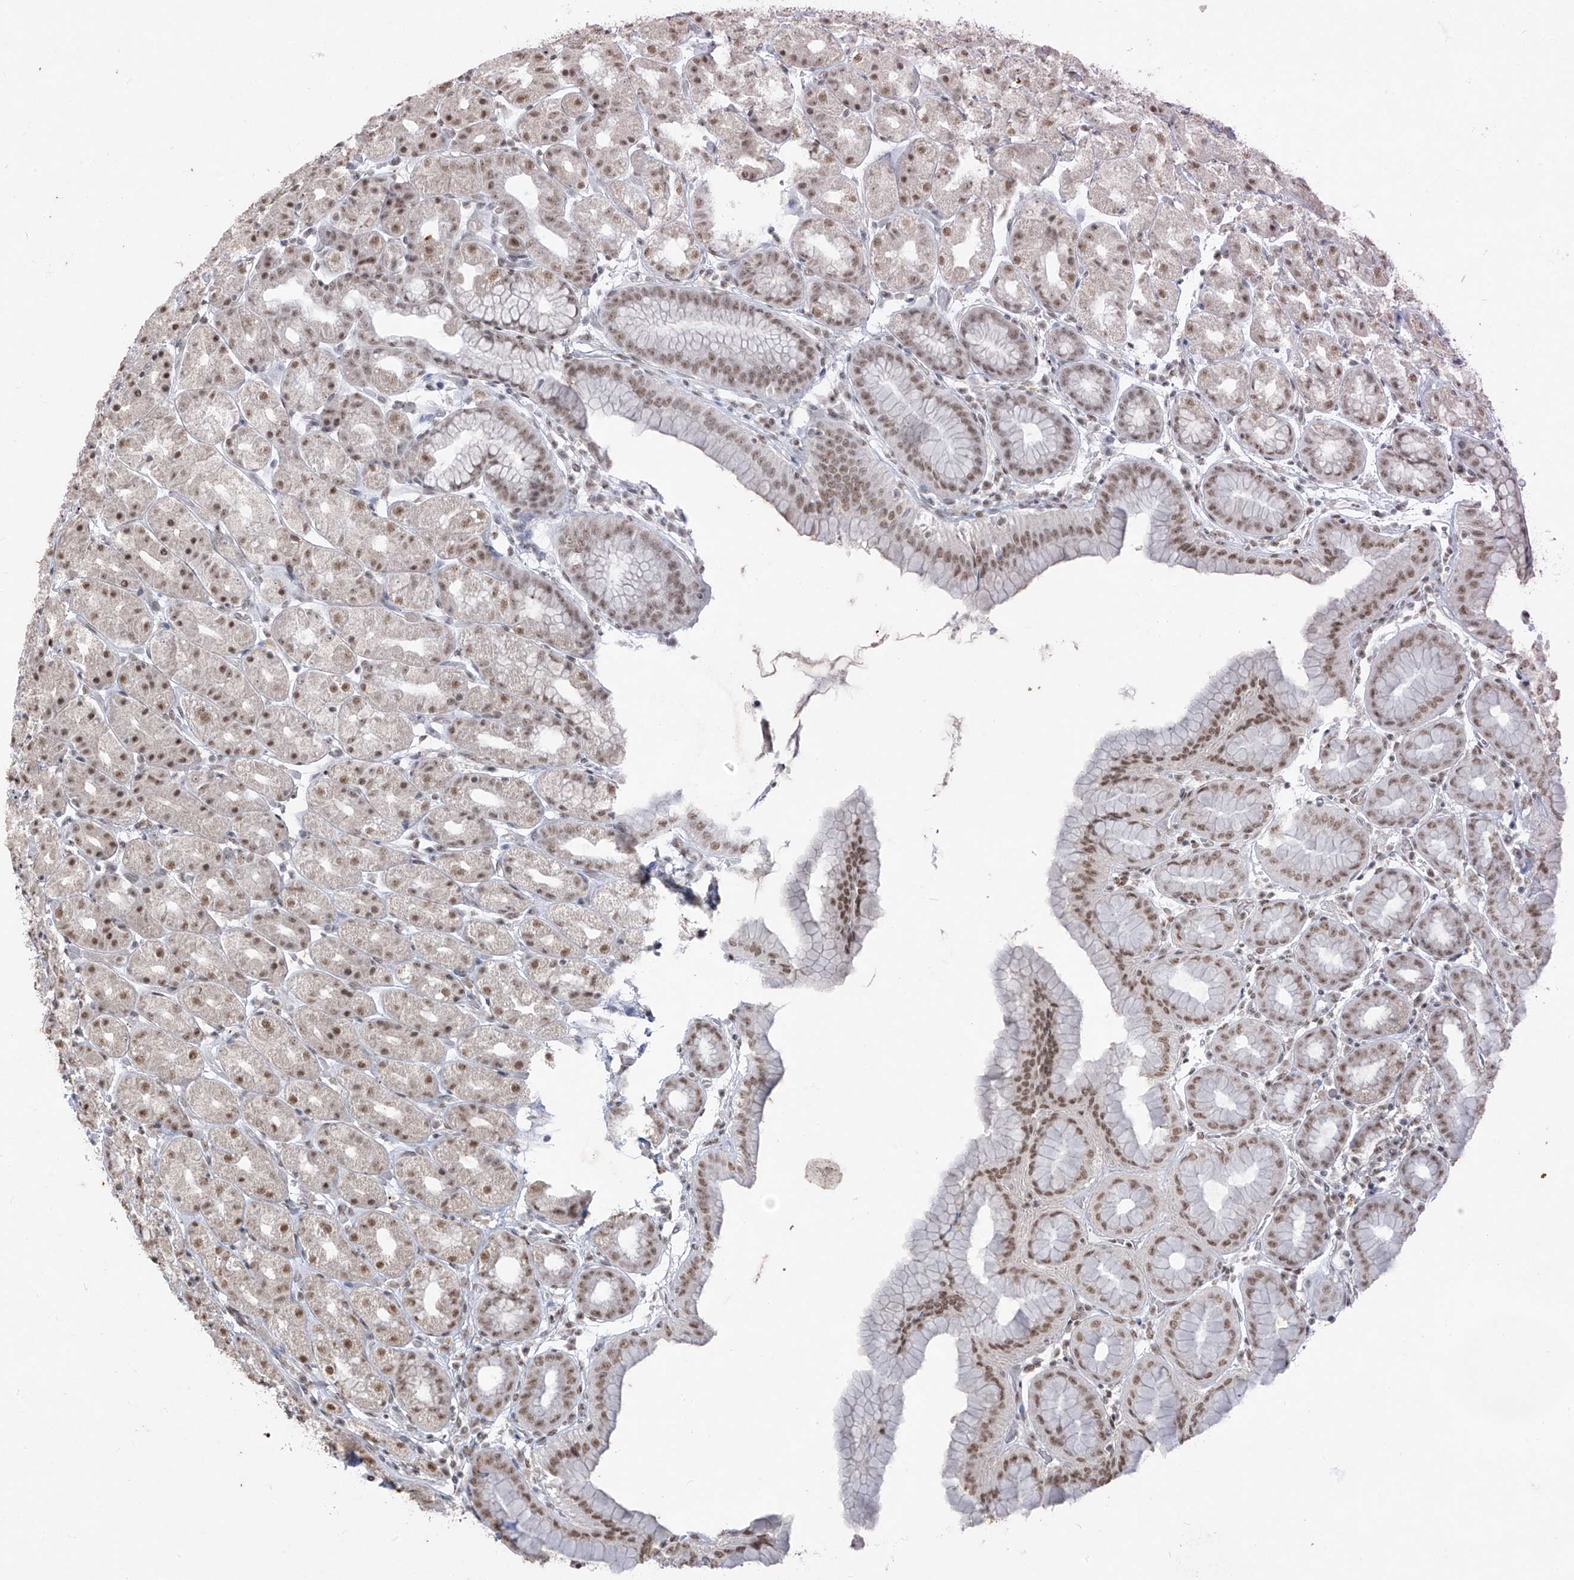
{"staining": {"intensity": "moderate", "quantity": ">75%", "location": "nuclear"}, "tissue": "stomach", "cell_type": "Glandular cells", "image_type": "normal", "snomed": [{"axis": "morphology", "description": "Normal tissue, NOS"}, {"axis": "topography", "description": "Stomach, upper"}], "caption": "The photomicrograph shows immunohistochemical staining of benign stomach. There is moderate nuclear expression is appreciated in about >75% of glandular cells.", "gene": "TFEC", "patient": {"sex": "male", "age": 68}}